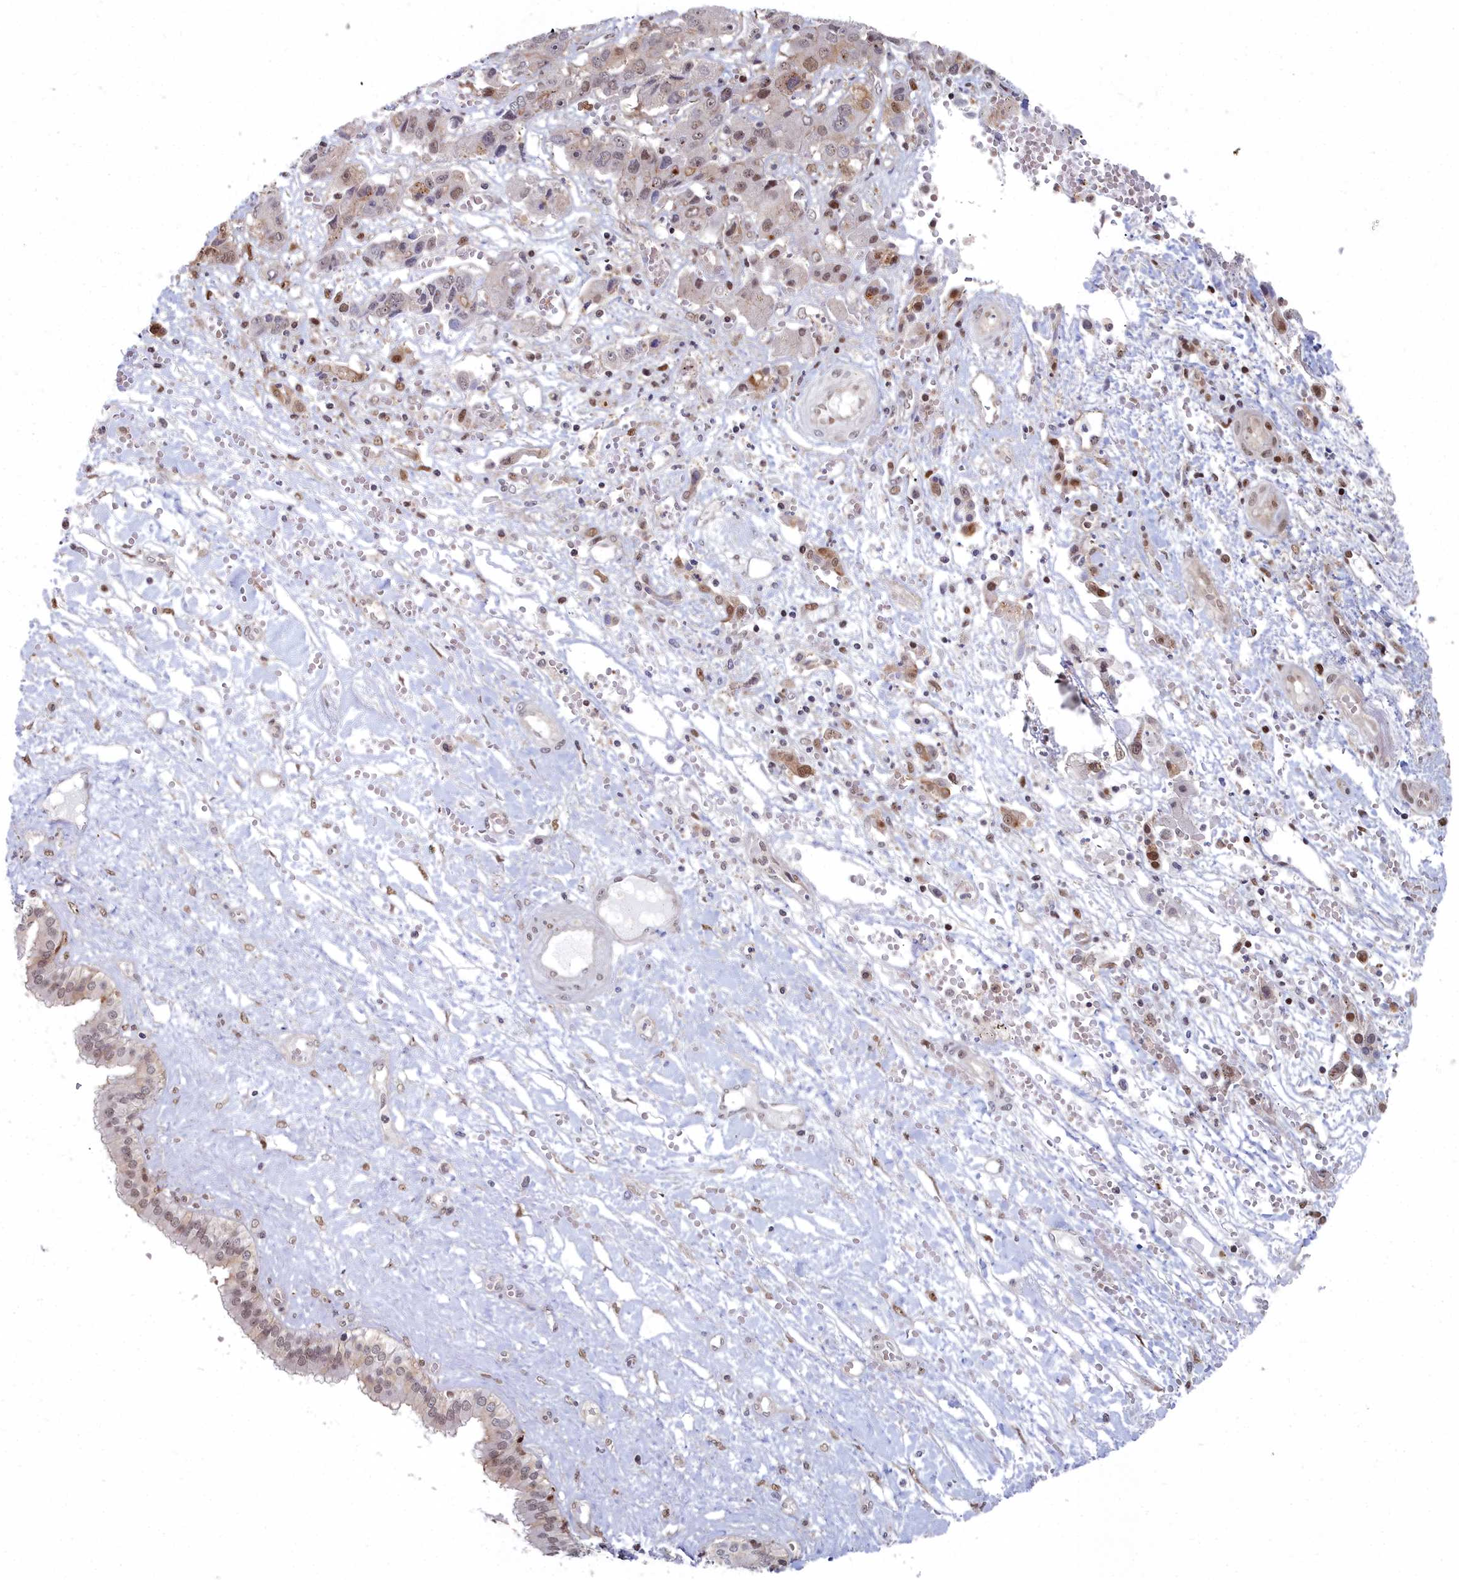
{"staining": {"intensity": "moderate", "quantity": "<25%", "location": "nuclear"}, "tissue": "liver cancer", "cell_type": "Tumor cells", "image_type": "cancer", "snomed": [{"axis": "morphology", "description": "Cholangiocarcinoma"}, {"axis": "topography", "description": "Liver"}], "caption": "About <25% of tumor cells in human cholangiocarcinoma (liver) demonstrate moderate nuclear protein positivity as visualized by brown immunohistochemical staining.", "gene": "RPS27A", "patient": {"sex": "male", "age": 67}}